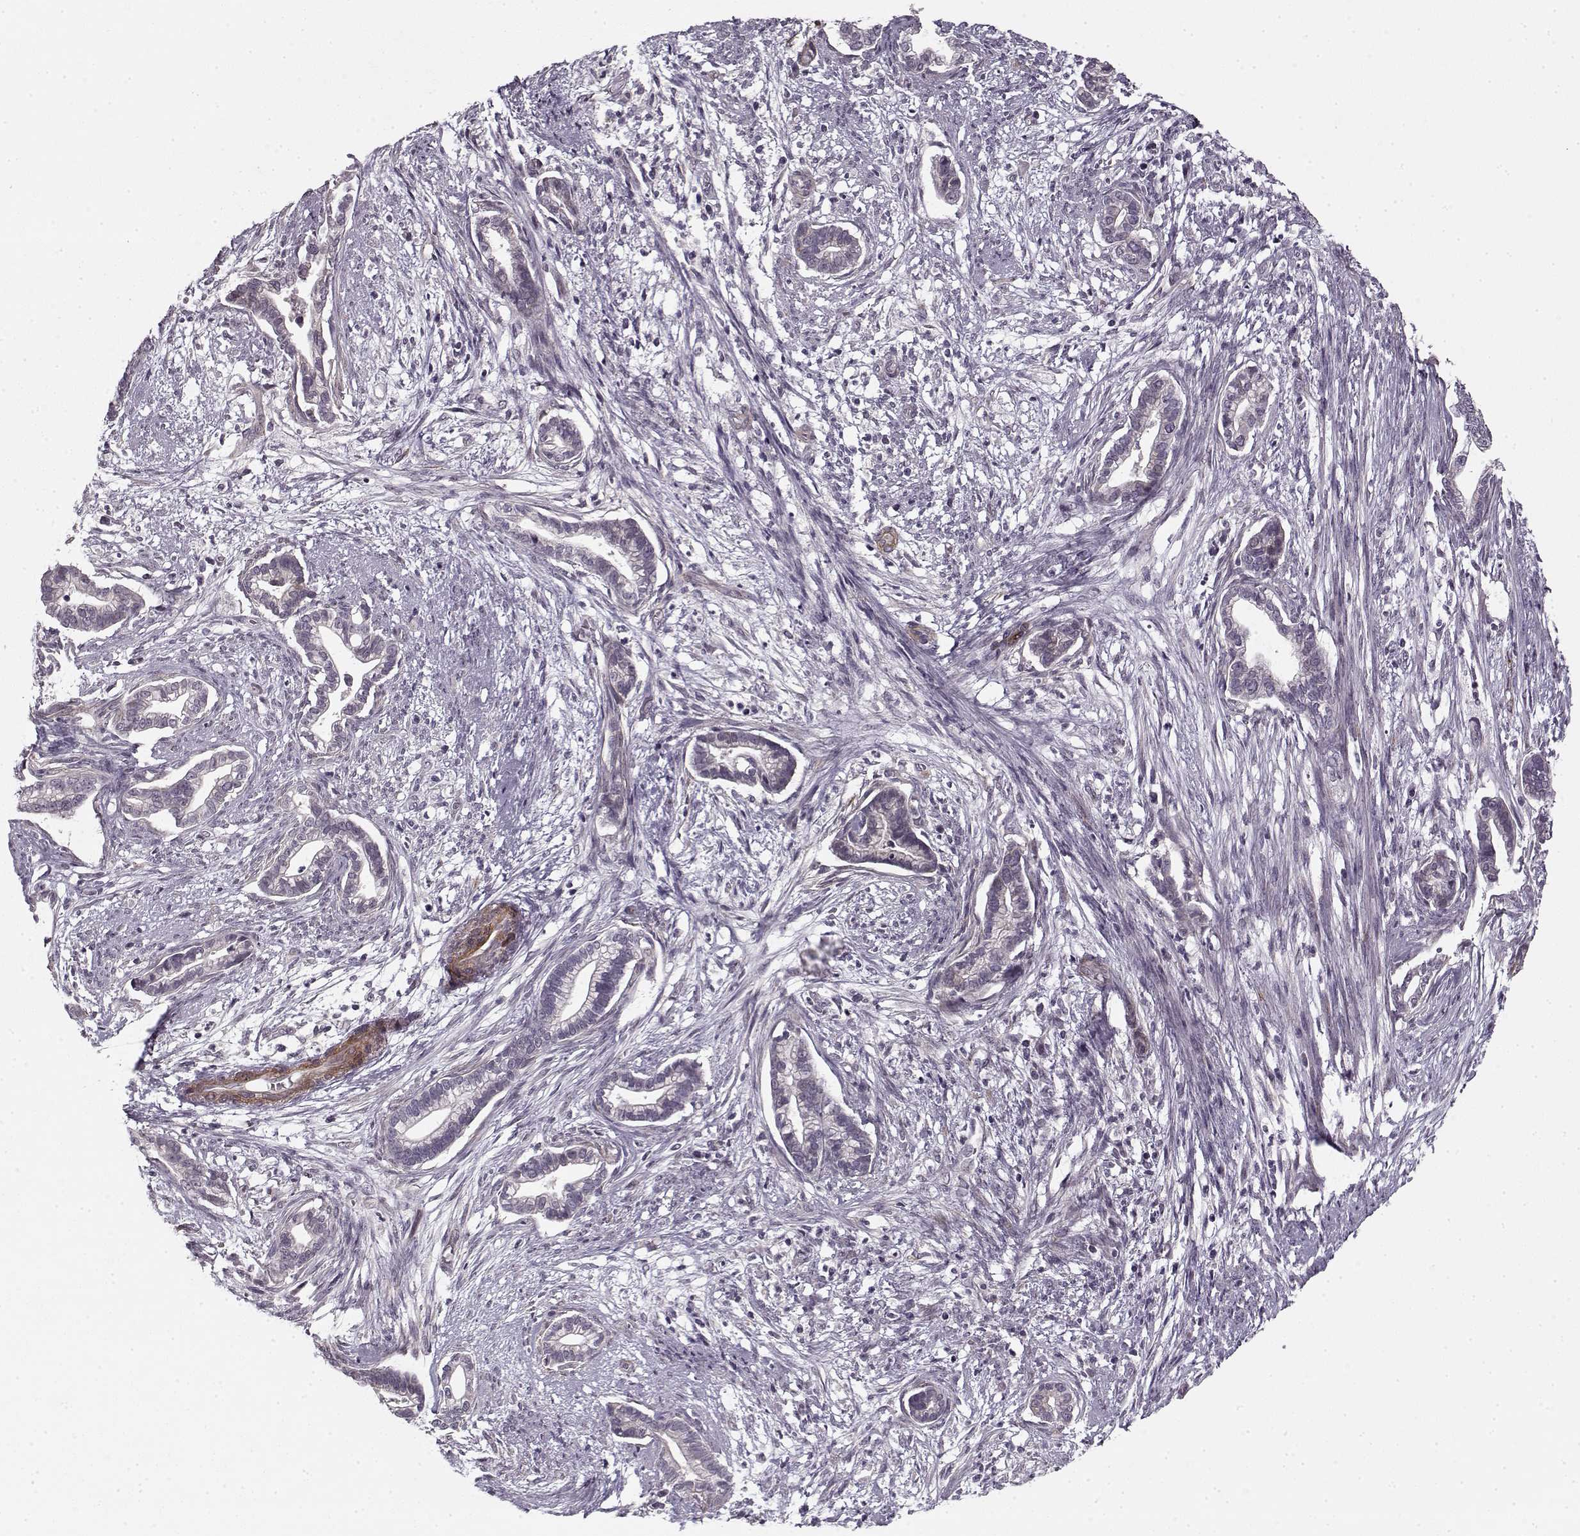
{"staining": {"intensity": "negative", "quantity": "none", "location": "none"}, "tissue": "cervical cancer", "cell_type": "Tumor cells", "image_type": "cancer", "snomed": [{"axis": "morphology", "description": "Adenocarcinoma, NOS"}, {"axis": "topography", "description": "Cervix"}], "caption": "The histopathology image shows no staining of tumor cells in cervical adenocarcinoma. (DAB (3,3'-diaminobenzidine) immunohistochemistry, high magnification).", "gene": "LAMB2", "patient": {"sex": "female", "age": 62}}